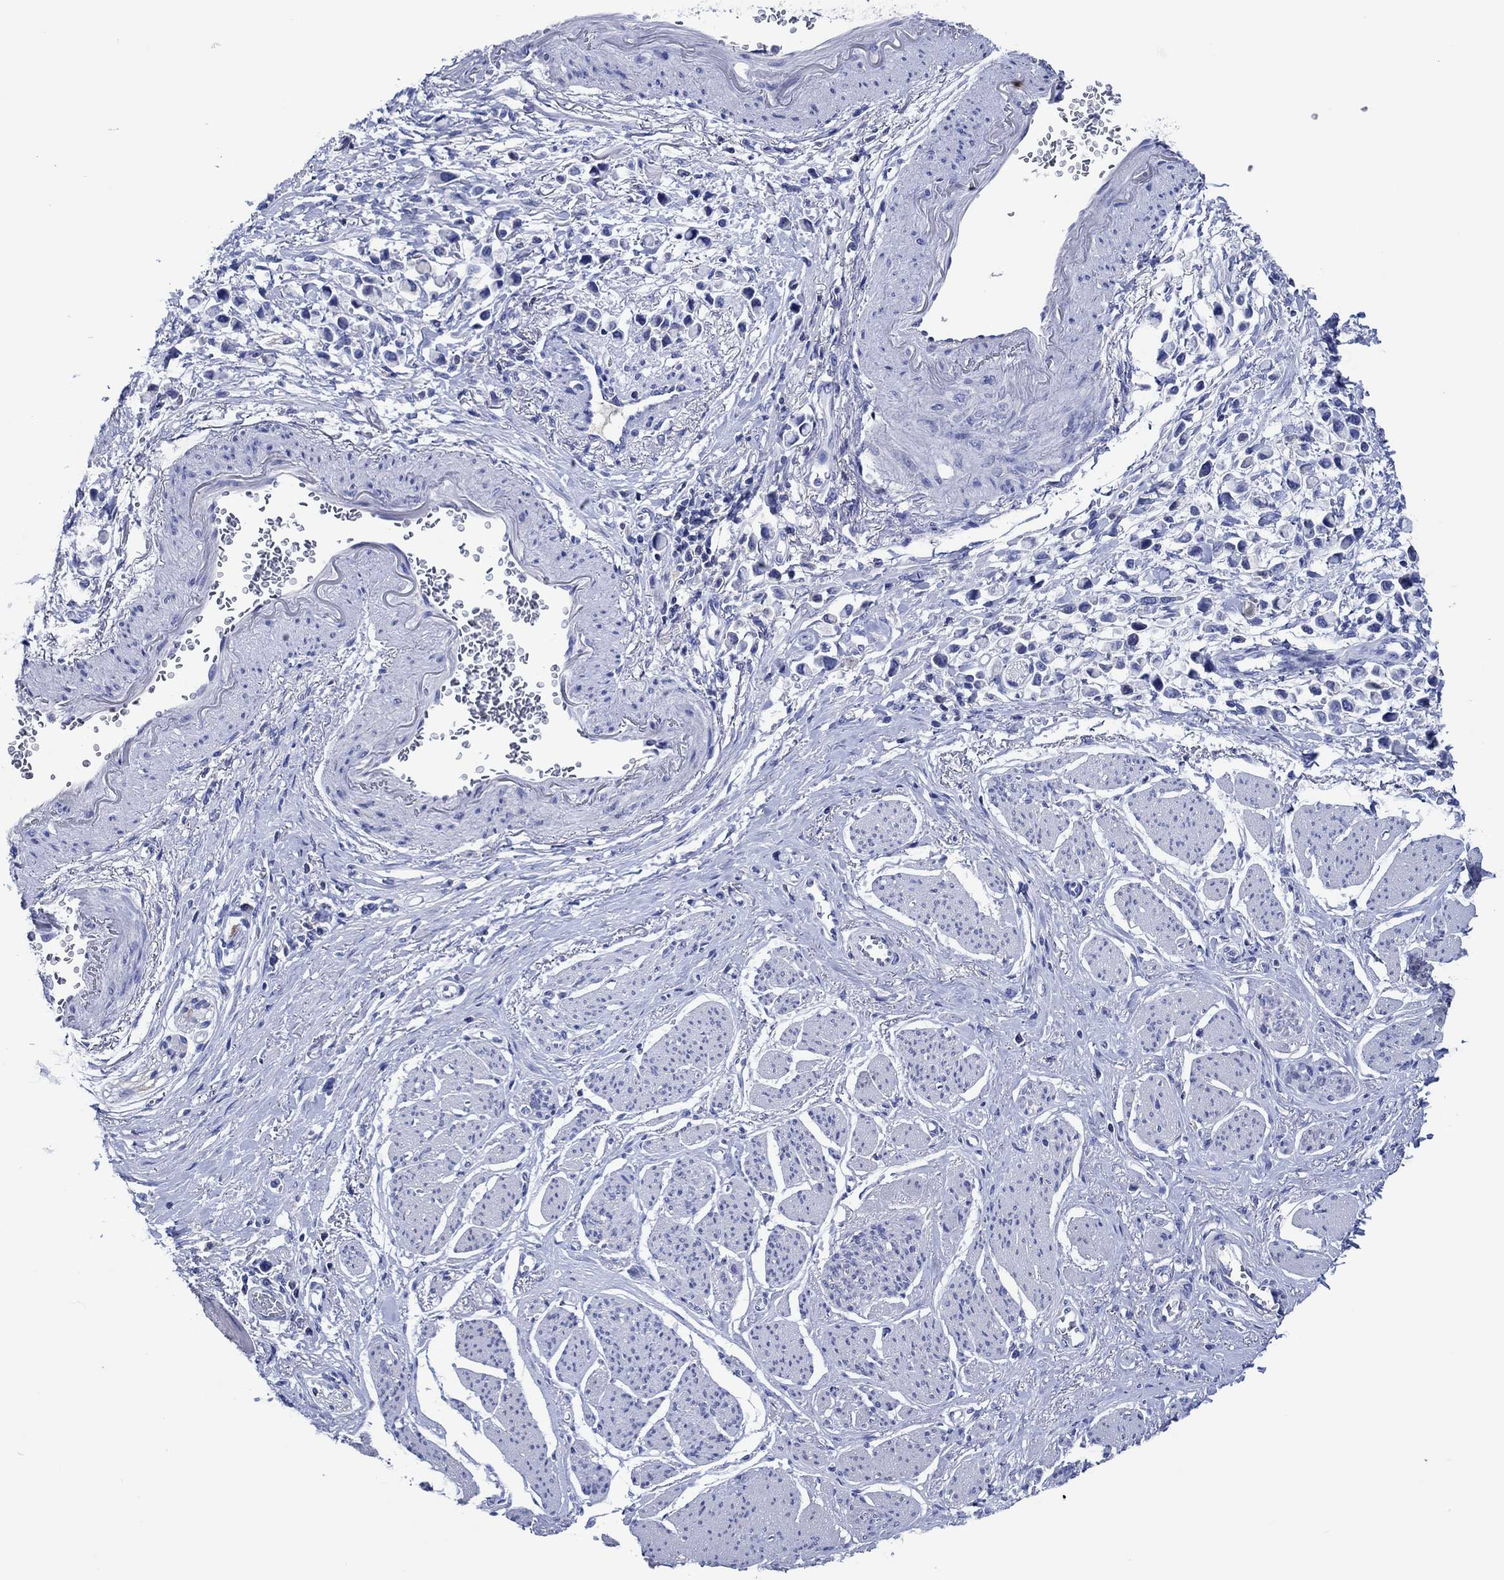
{"staining": {"intensity": "negative", "quantity": "none", "location": "none"}, "tissue": "stomach cancer", "cell_type": "Tumor cells", "image_type": "cancer", "snomed": [{"axis": "morphology", "description": "Adenocarcinoma, NOS"}, {"axis": "topography", "description": "Stomach"}], "caption": "An IHC image of stomach adenocarcinoma is shown. There is no staining in tumor cells of stomach adenocarcinoma. (Stains: DAB (3,3'-diaminobenzidine) IHC with hematoxylin counter stain, Microscopy: brightfield microscopy at high magnification).", "gene": "CPNE6", "patient": {"sex": "female", "age": 81}}